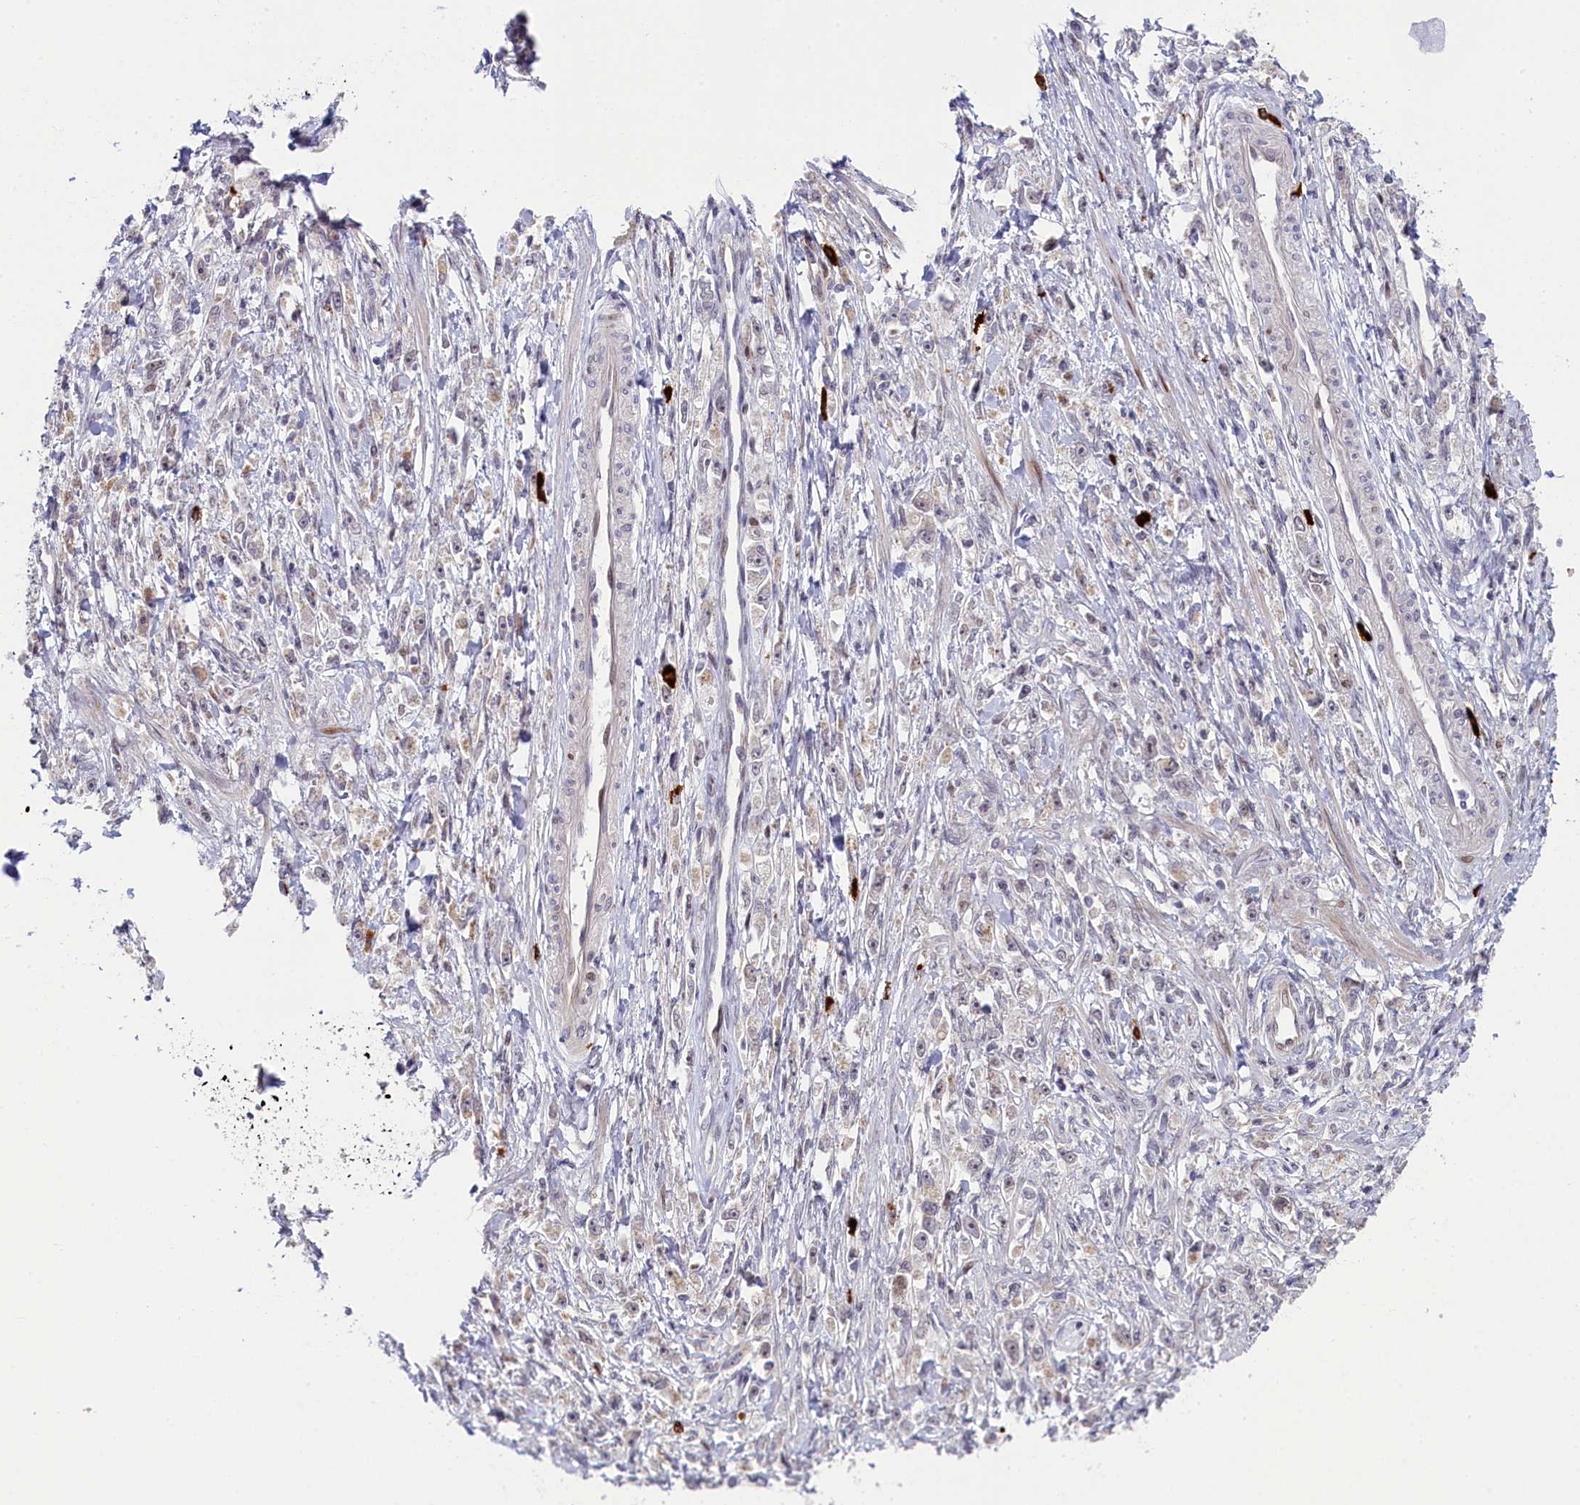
{"staining": {"intensity": "negative", "quantity": "none", "location": "none"}, "tissue": "stomach cancer", "cell_type": "Tumor cells", "image_type": "cancer", "snomed": [{"axis": "morphology", "description": "Adenocarcinoma, NOS"}, {"axis": "topography", "description": "Stomach"}], "caption": "Histopathology image shows no protein staining in tumor cells of stomach cancer tissue. (DAB (3,3'-diaminobenzidine) IHC, high magnification).", "gene": "CCL23", "patient": {"sex": "female", "age": 59}}